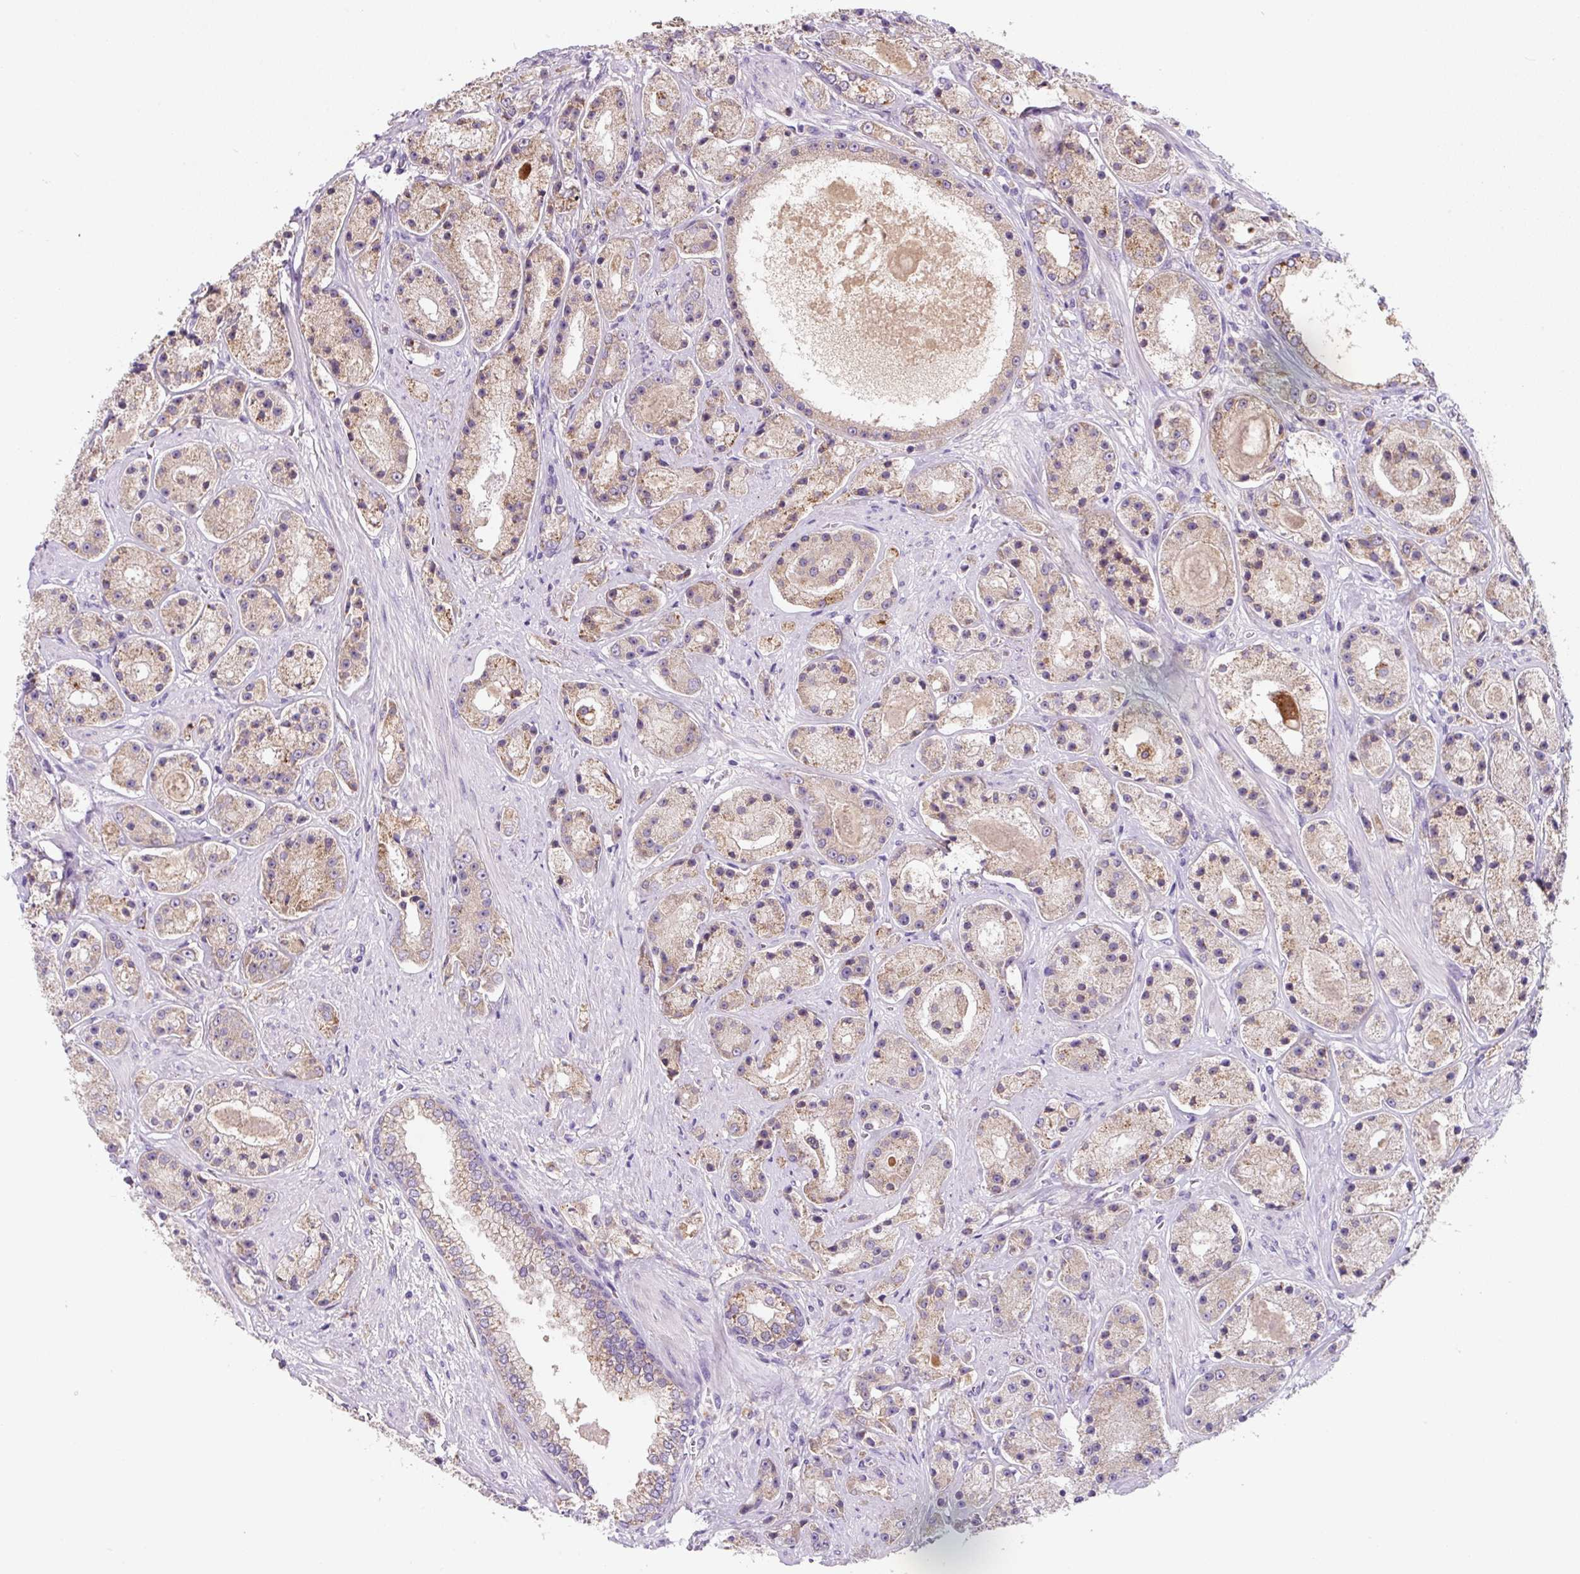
{"staining": {"intensity": "weak", "quantity": ">75%", "location": "cytoplasmic/membranous"}, "tissue": "prostate cancer", "cell_type": "Tumor cells", "image_type": "cancer", "snomed": [{"axis": "morphology", "description": "Adenocarcinoma, High grade"}, {"axis": "topography", "description": "Prostate"}], "caption": "Prostate cancer was stained to show a protein in brown. There is low levels of weak cytoplasmic/membranous expression in approximately >75% of tumor cells.", "gene": "FZD5", "patient": {"sex": "male", "age": 67}}